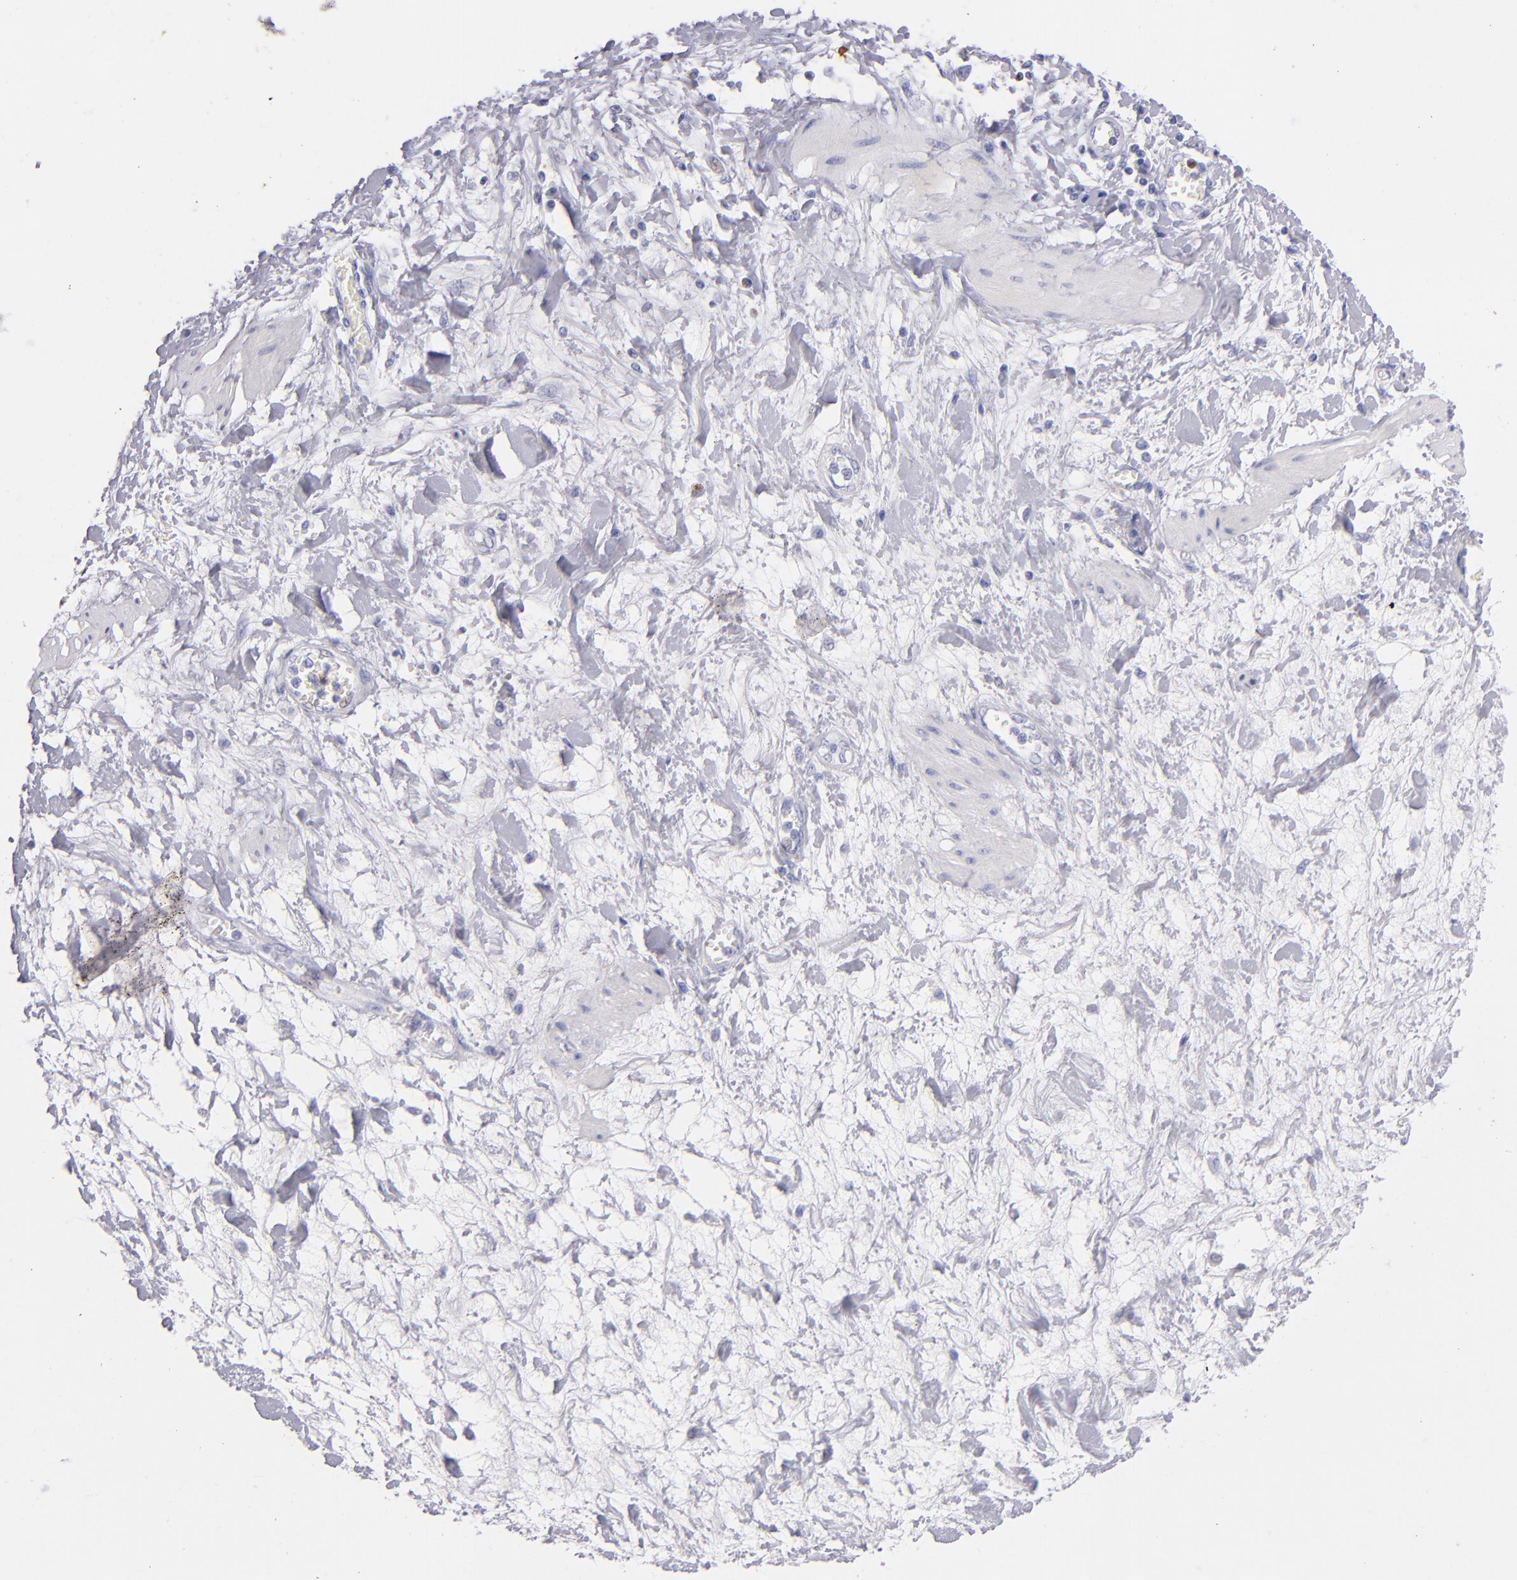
{"staining": {"intensity": "negative", "quantity": "none", "location": "none"}, "tissue": "ovarian cancer", "cell_type": "Tumor cells", "image_type": "cancer", "snomed": [{"axis": "morphology", "description": "Cystadenocarcinoma, serous, NOS"}, {"axis": "topography", "description": "Ovary"}], "caption": "There is no significant expression in tumor cells of ovarian cancer (serous cystadenocarcinoma).", "gene": "PRF1", "patient": {"sex": "female", "age": 63}}